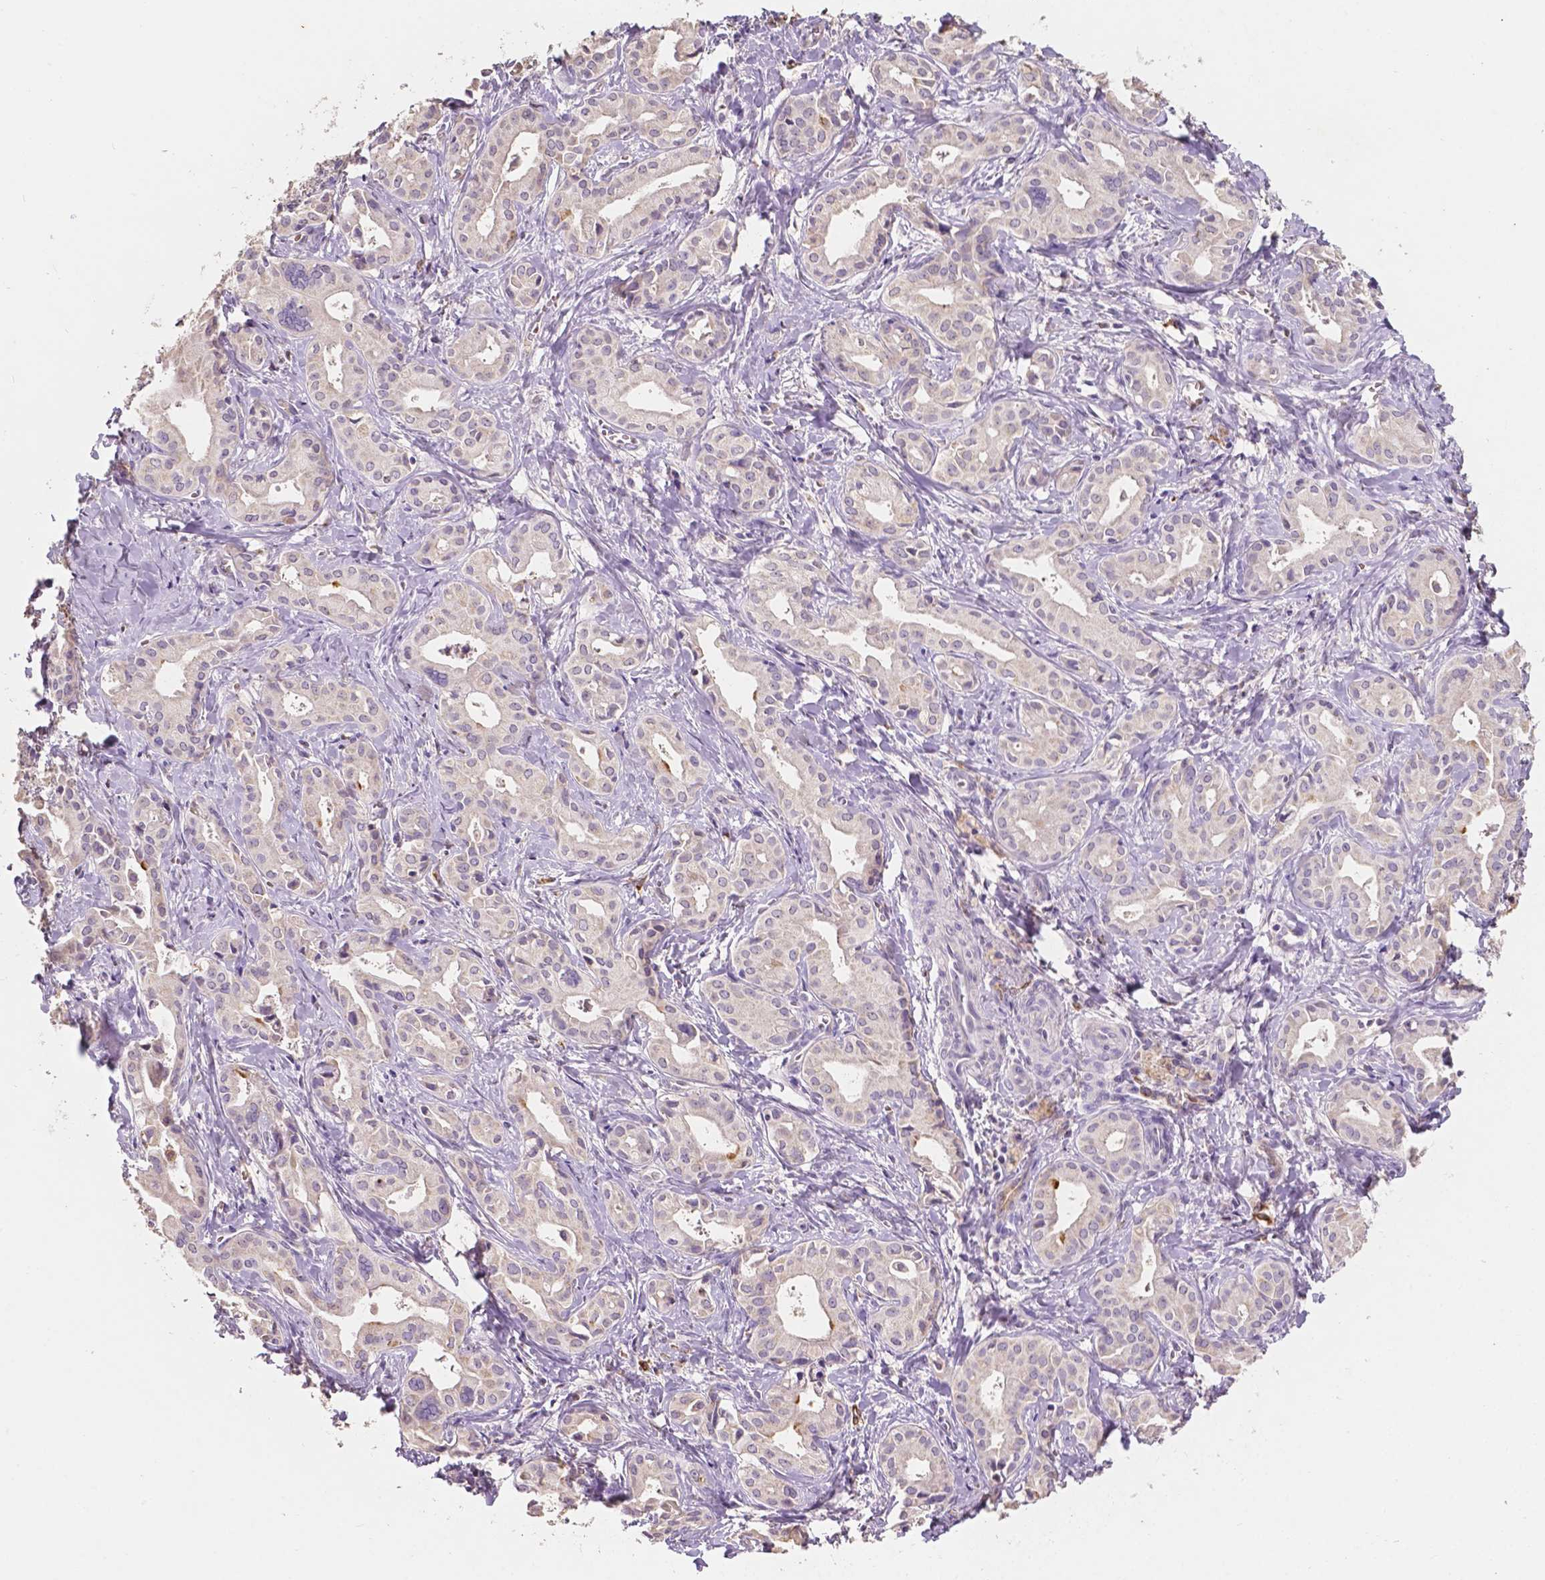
{"staining": {"intensity": "negative", "quantity": "none", "location": "none"}, "tissue": "liver cancer", "cell_type": "Tumor cells", "image_type": "cancer", "snomed": [{"axis": "morphology", "description": "Cholangiocarcinoma"}, {"axis": "topography", "description": "Liver"}], "caption": "Immunohistochemistry (IHC) of human liver cancer (cholangiocarcinoma) demonstrates no staining in tumor cells.", "gene": "SLC22A4", "patient": {"sex": "female", "age": 65}}